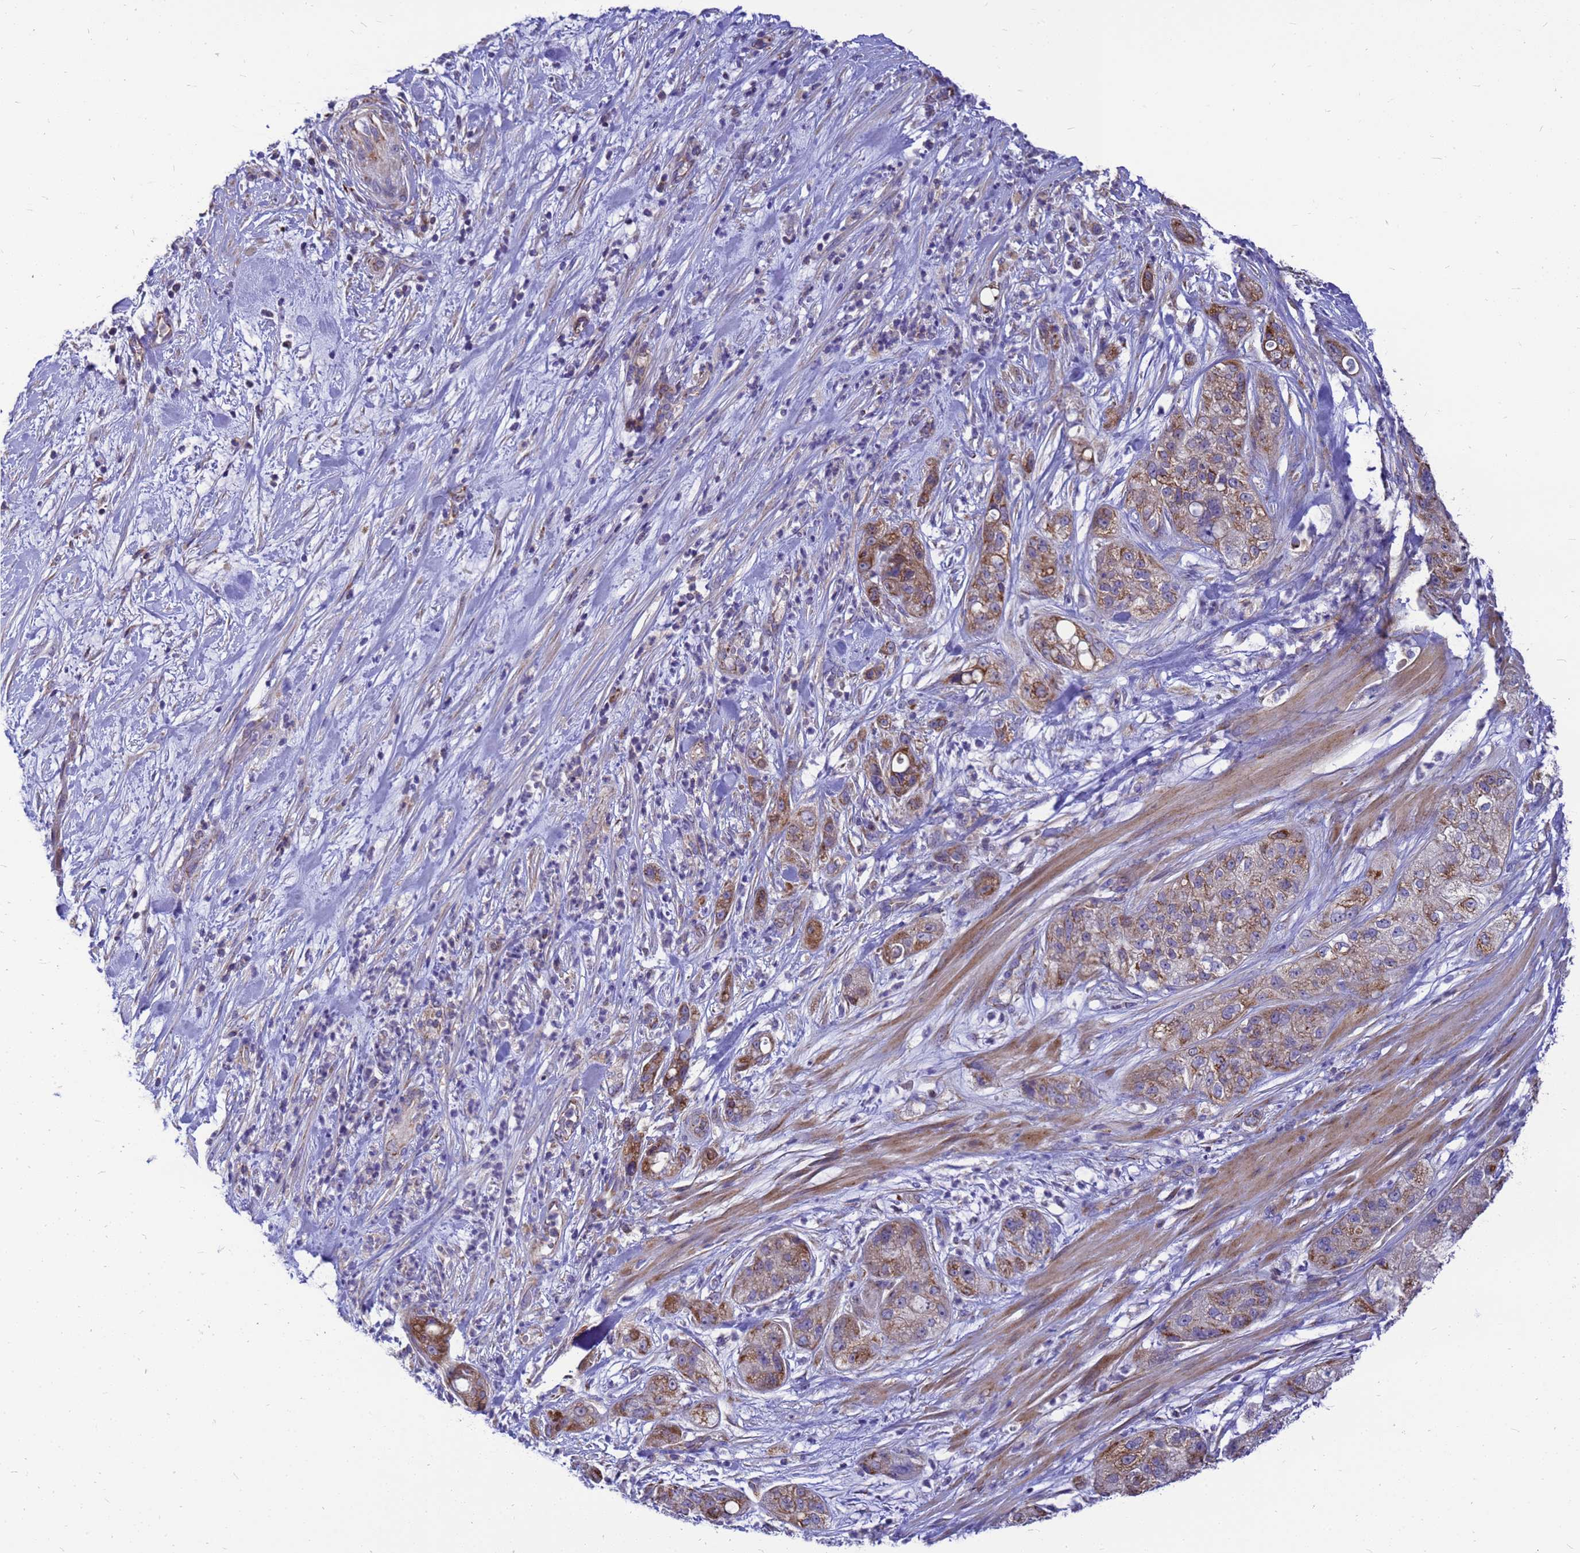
{"staining": {"intensity": "moderate", "quantity": ">75%", "location": "cytoplasmic/membranous"}, "tissue": "pancreatic cancer", "cell_type": "Tumor cells", "image_type": "cancer", "snomed": [{"axis": "morphology", "description": "Adenocarcinoma, NOS"}, {"axis": "topography", "description": "Pancreas"}], "caption": "Human pancreatic adenocarcinoma stained with a brown dye shows moderate cytoplasmic/membranous positive staining in approximately >75% of tumor cells.", "gene": "CMC4", "patient": {"sex": "female", "age": 78}}